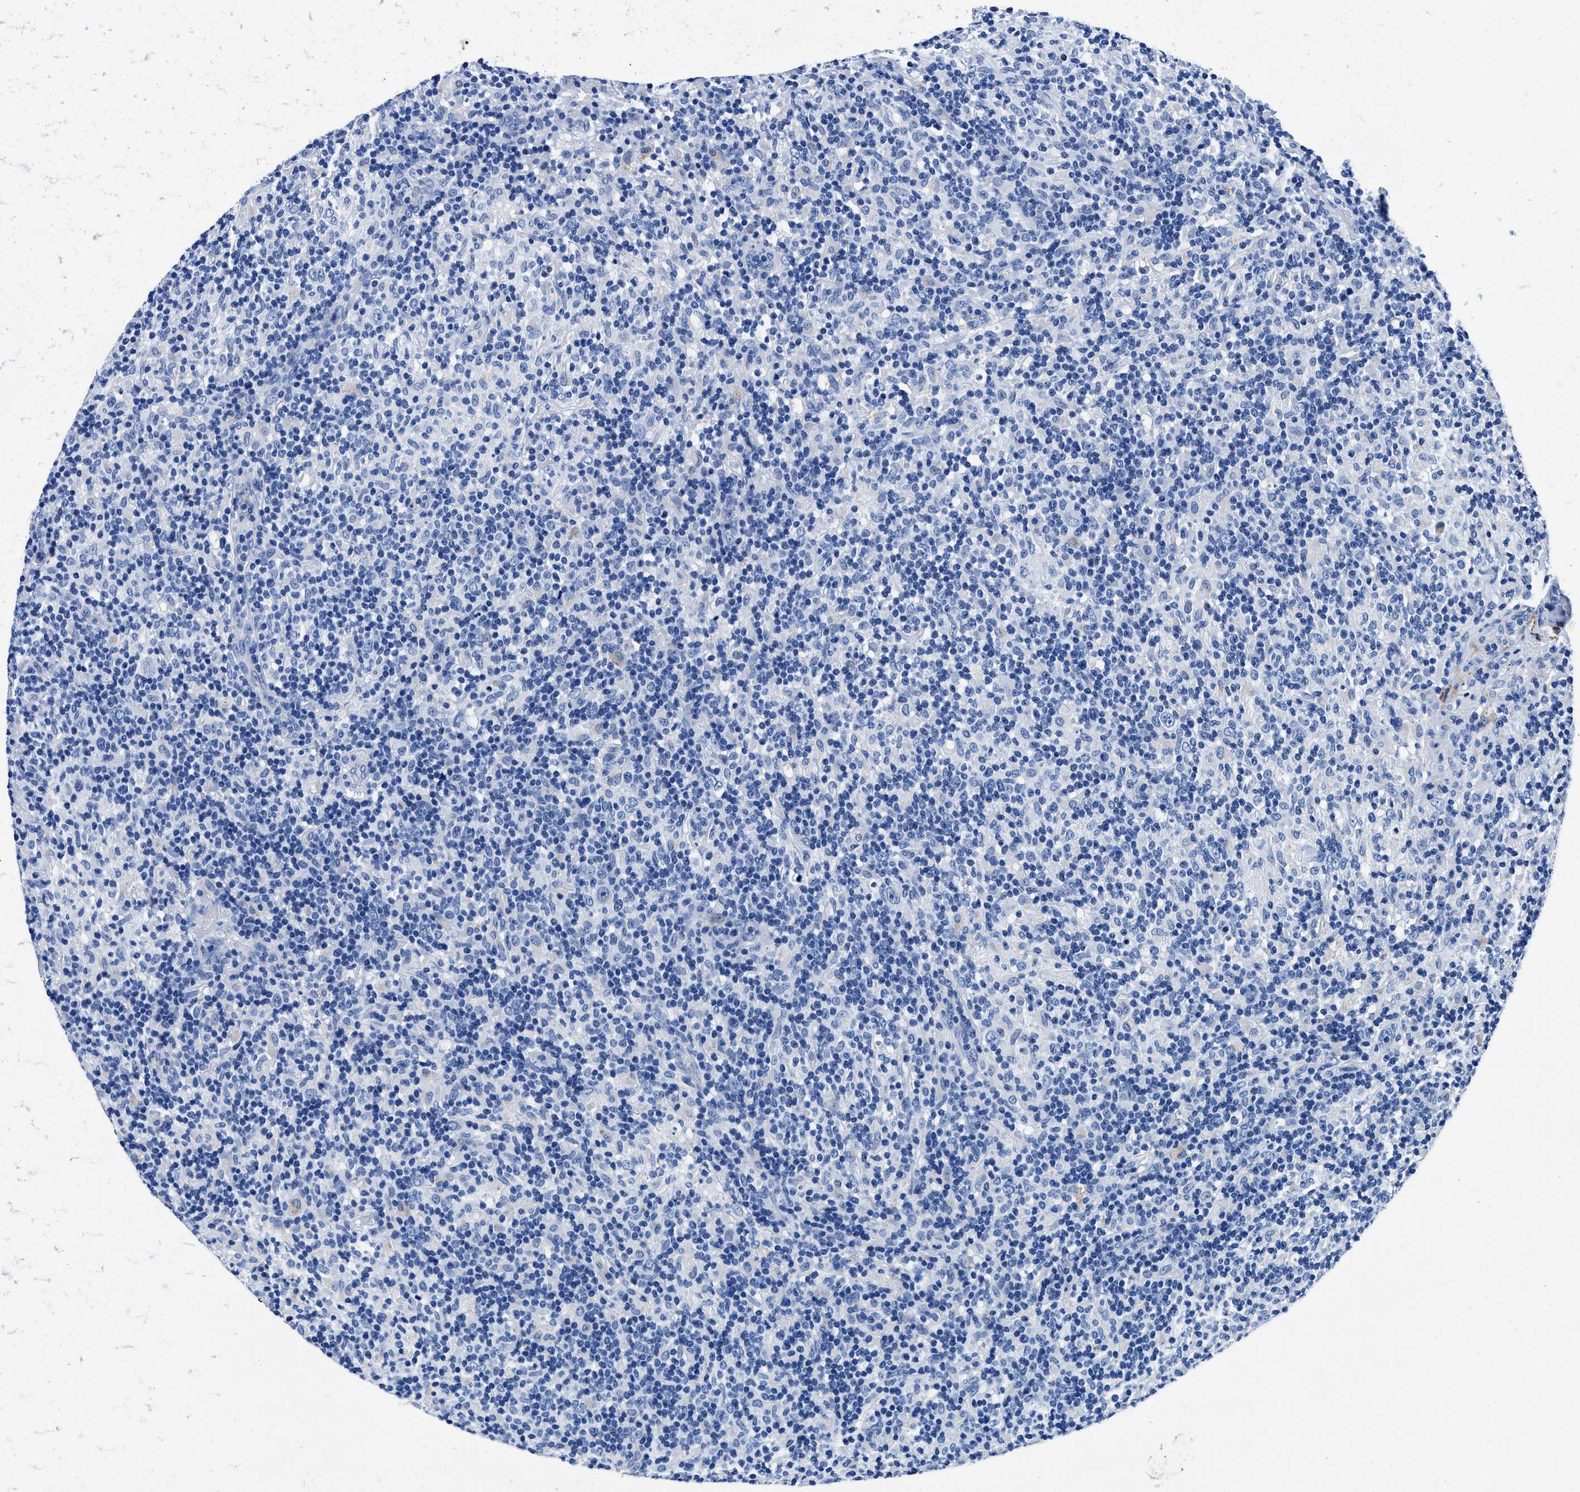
{"staining": {"intensity": "negative", "quantity": "none", "location": "none"}, "tissue": "lymphoma", "cell_type": "Tumor cells", "image_type": "cancer", "snomed": [{"axis": "morphology", "description": "Hodgkin's disease, NOS"}, {"axis": "topography", "description": "Lymph node"}], "caption": "Micrograph shows no protein positivity in tumor cells of Hodgkin's disease tissue.", "gene": "OR14K1", "patient": {"sex": "male", "age": 70}}